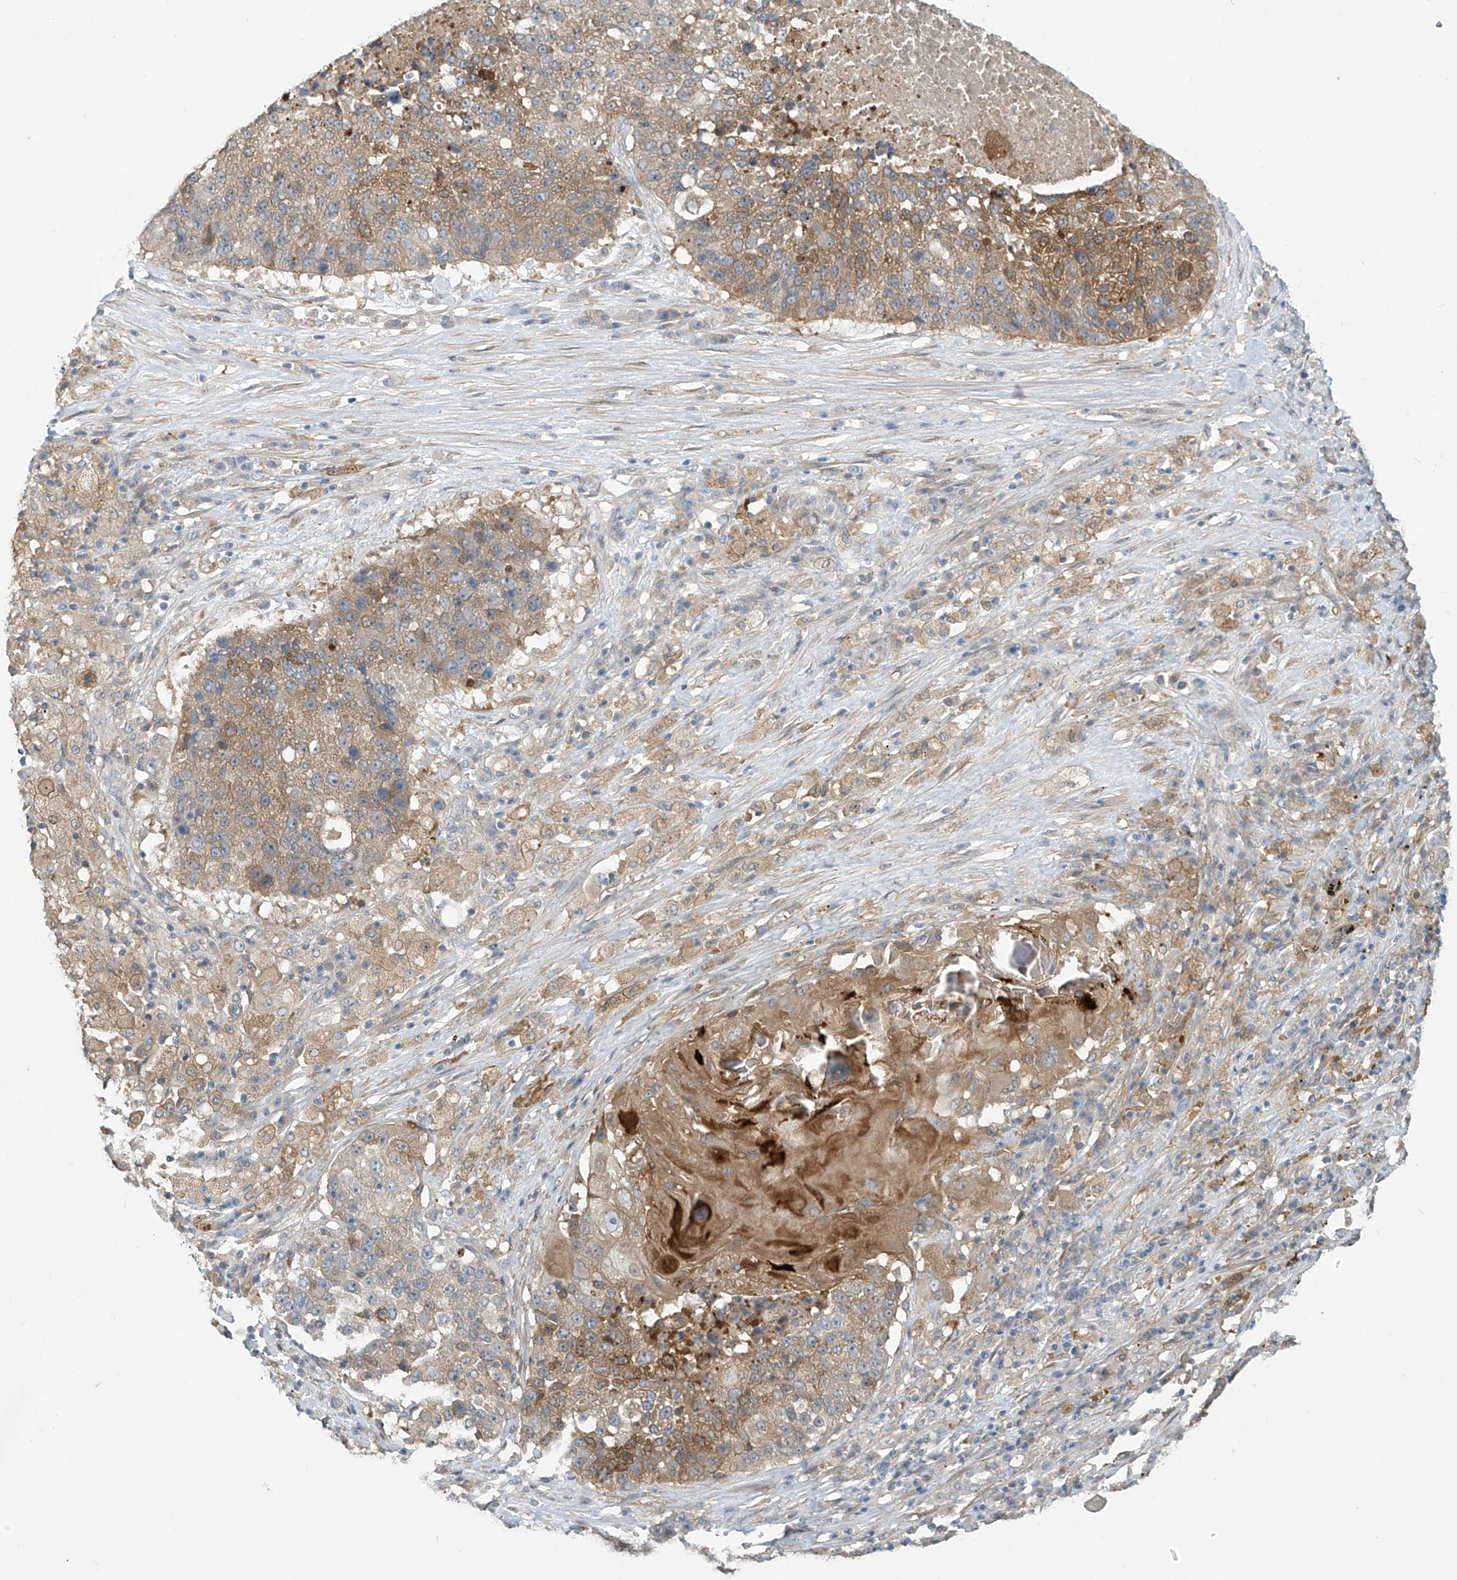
{"staining": {"intensity": "moderate", "quantity": "25%-75%", "location": "cytoplasmic/membranous"}, "tissue": "lung cancer", "cell_type": "Tumor cells", "image_type": "cancer", "snomed": [{"axis": "morphology", "description": "Squamous cell carcinoma, NOS"}, {"axis": "topography", "description": "Lung"}], "caption": "The image exhibits staining of squamous cell carcinoma (lung), revealing moderate cytoplasmic/membranous protein expression (brown color) within tumor cells.", "gene": "ADI1", "patient": {"sex": "male", "age": 61}}